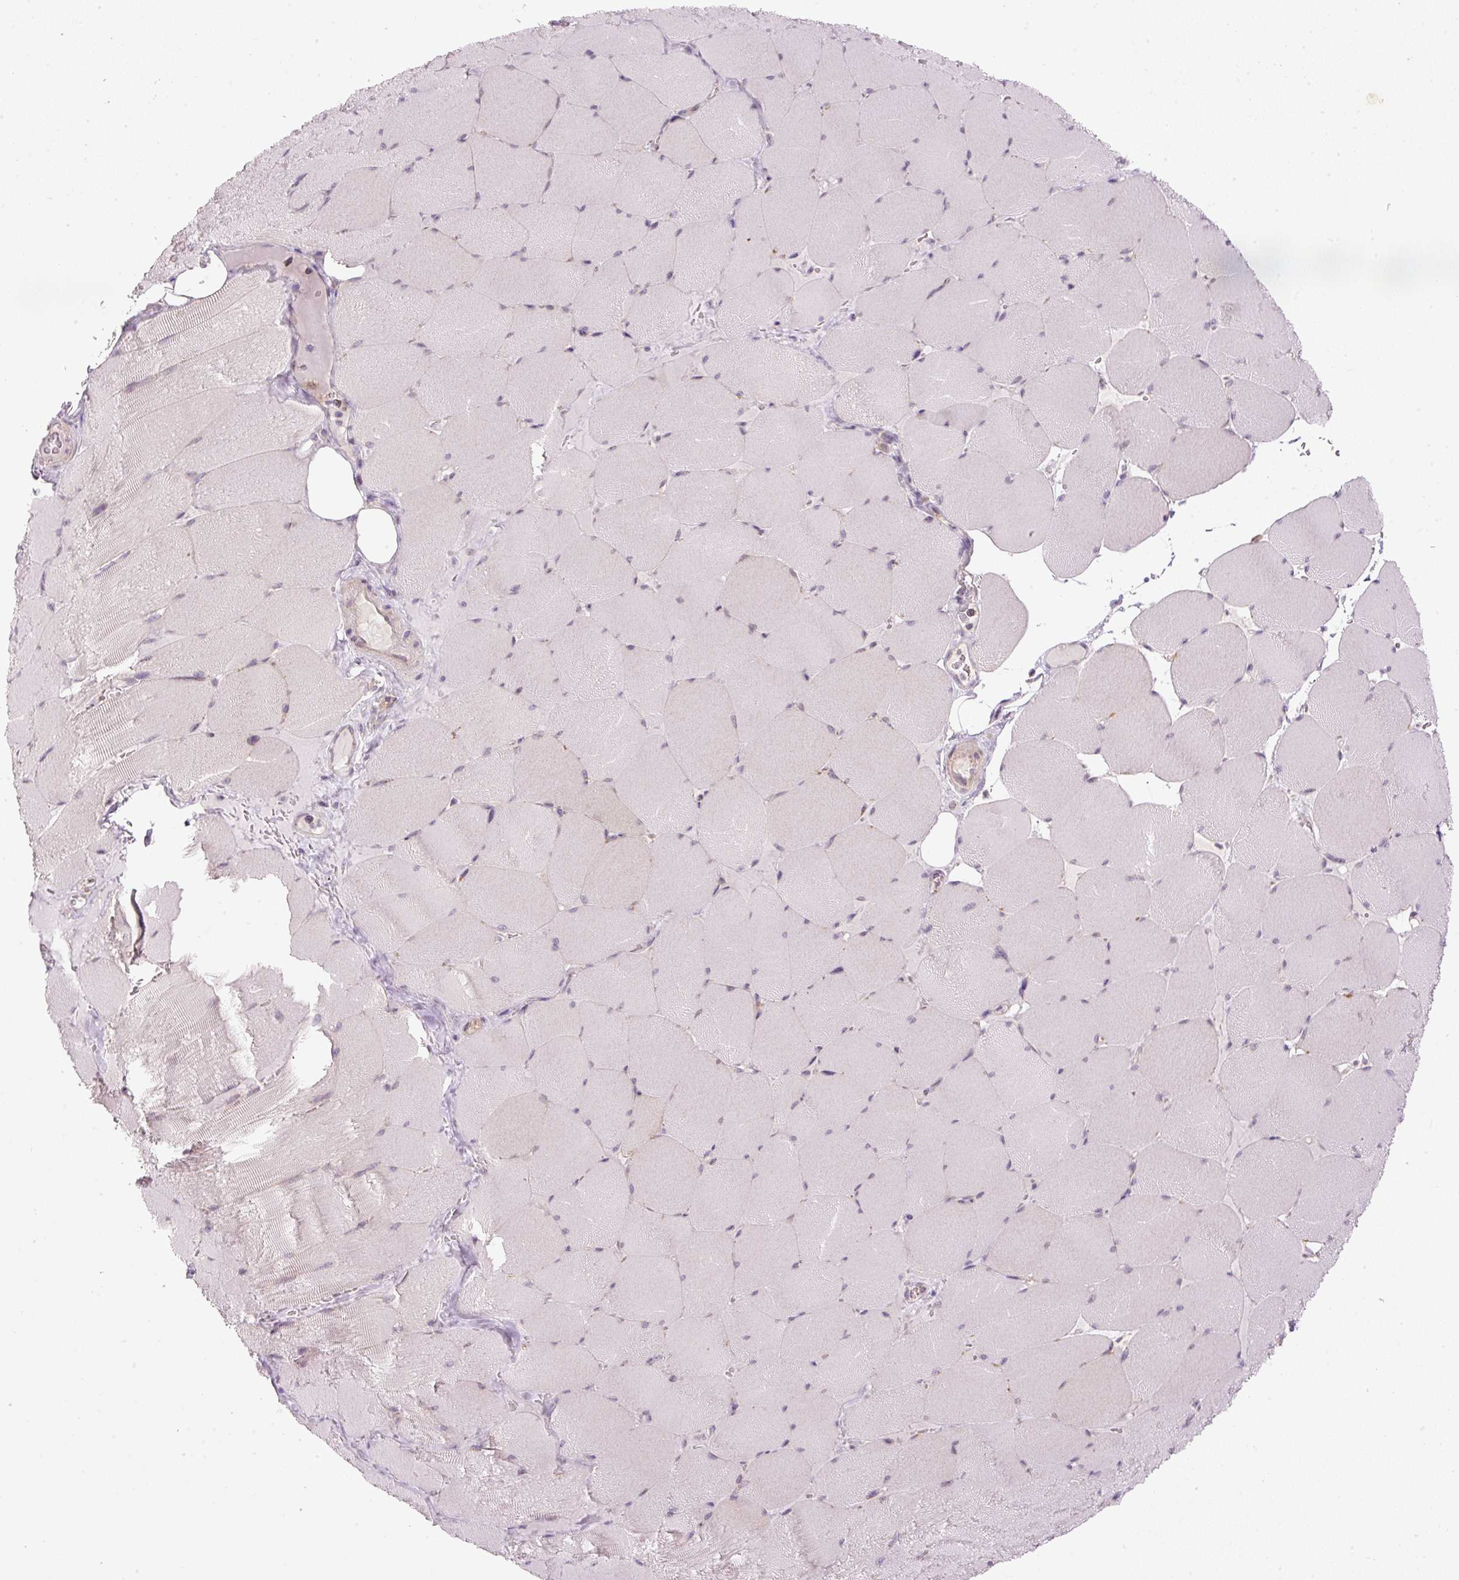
{"staining": {"intensity": "negative", "quantity": "none", "location": "none"}, "tissue": "skeletal muscle", "cell_type": "Myocytes", "image_type": "normal", "snomed": [{"axis": "morphology", "description": "Normal tissue, NOS"}, {"axis": "topography", "description": "Skeletal muscle"}, {"axis": "topography", "description": "Head-Neck"}], "caption": "A high-resolution photomicrograph shows IHC staining of unremarkable skeletal muscle, which reveals no significant expression in myocytes.", "gene": "MZT2A", "patient": {"sex": "male", "age": 66}}